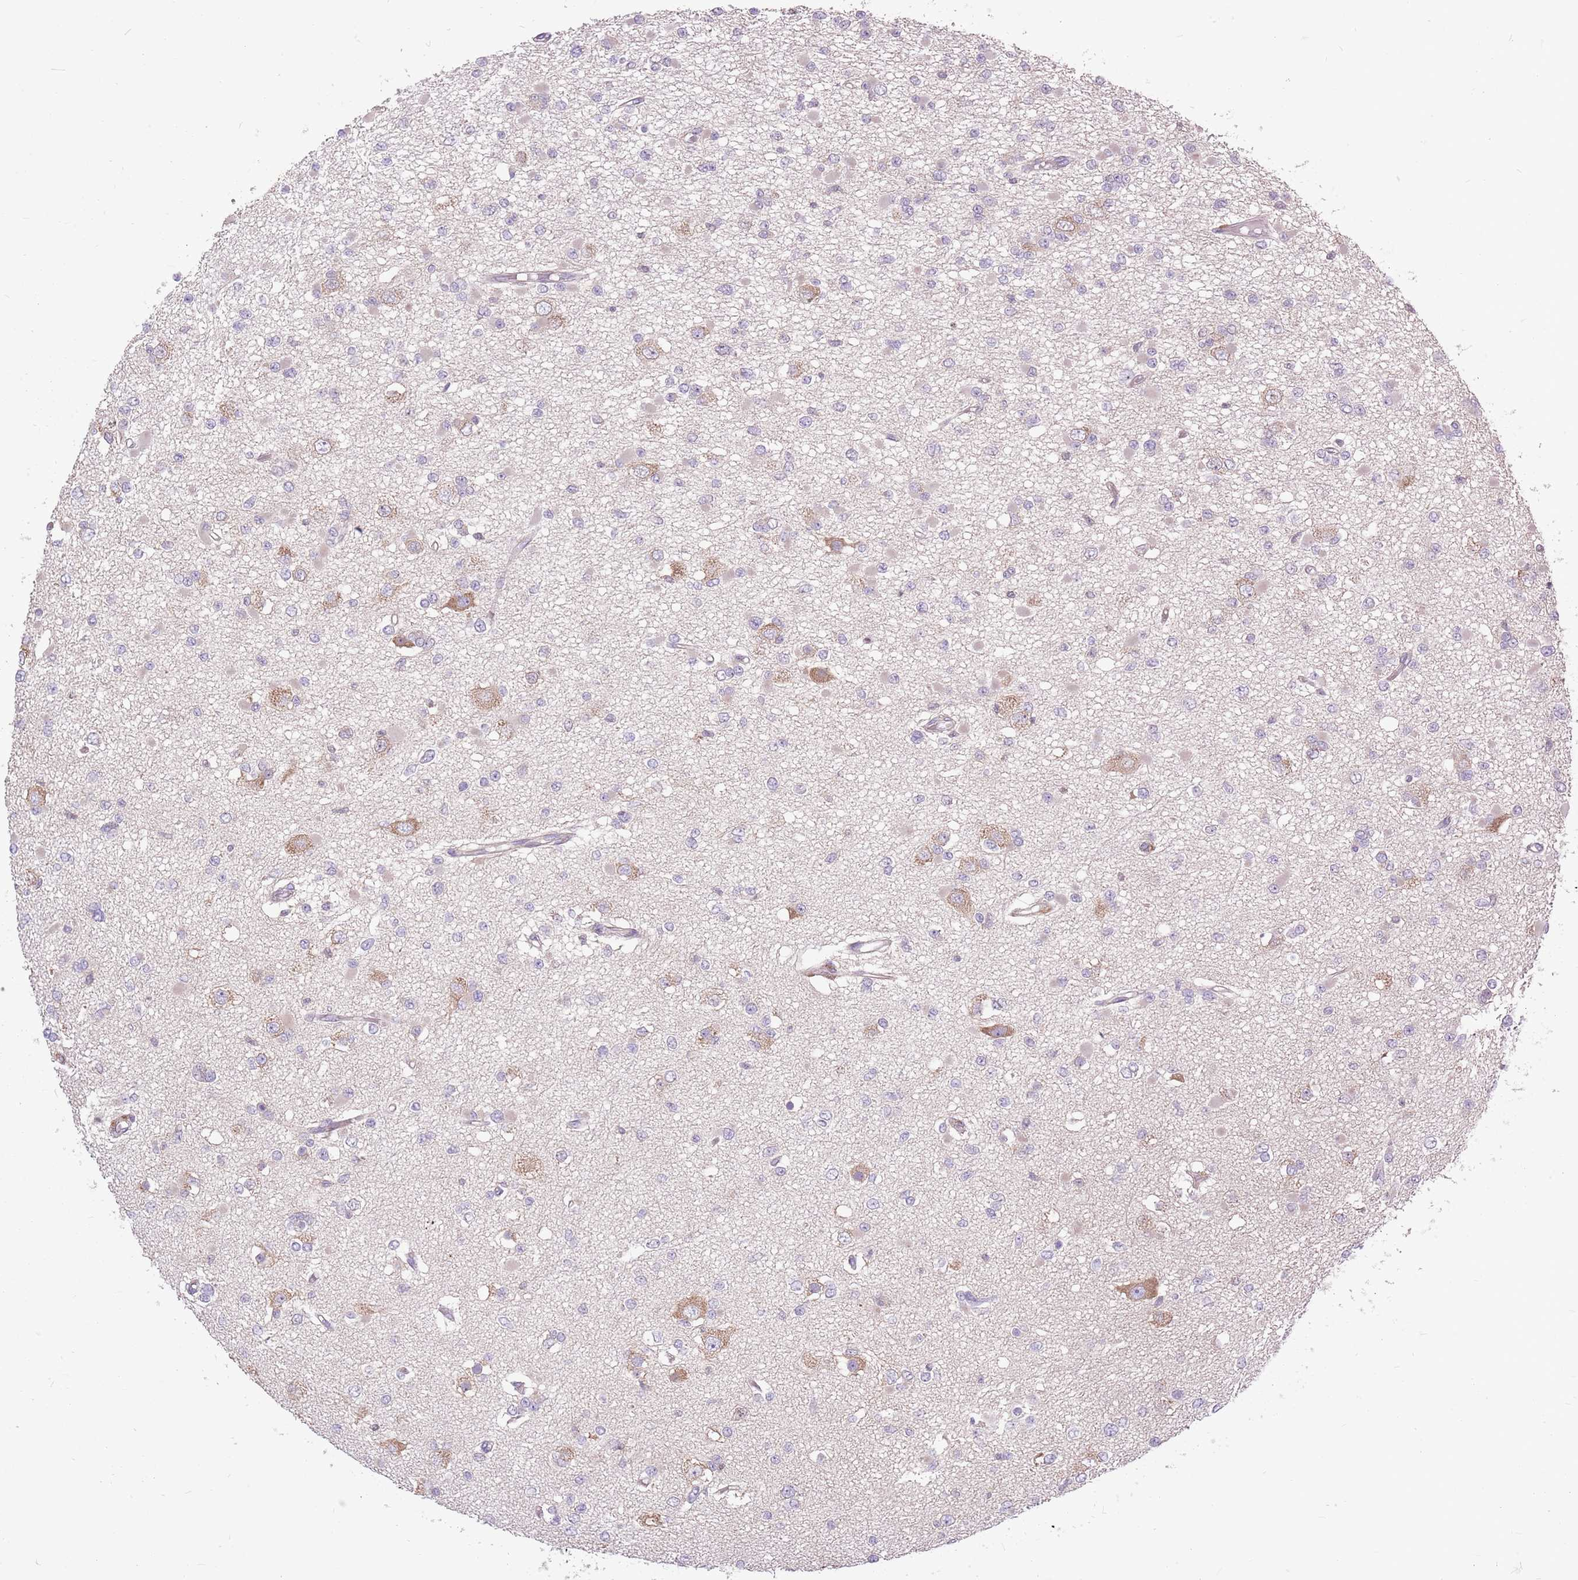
{"staining": {"intensity": "negative", "quantity": "none", "location": "none"}, "tissue": "glioma", "cell_type": "Tumor cells", "image_type": "cancer", "snomed": [{"axis": "morphology", "description": "Glioma, malignant, Low grade"}, {"axis": "topography", "description": "Brain"}], "caption": "An image of malignant low-grade glioma stained for a protein demonstrates no brown staining in tumor cells.", "gene": "PPP1R27", "patient": {"sex": "female", "age": 22}}